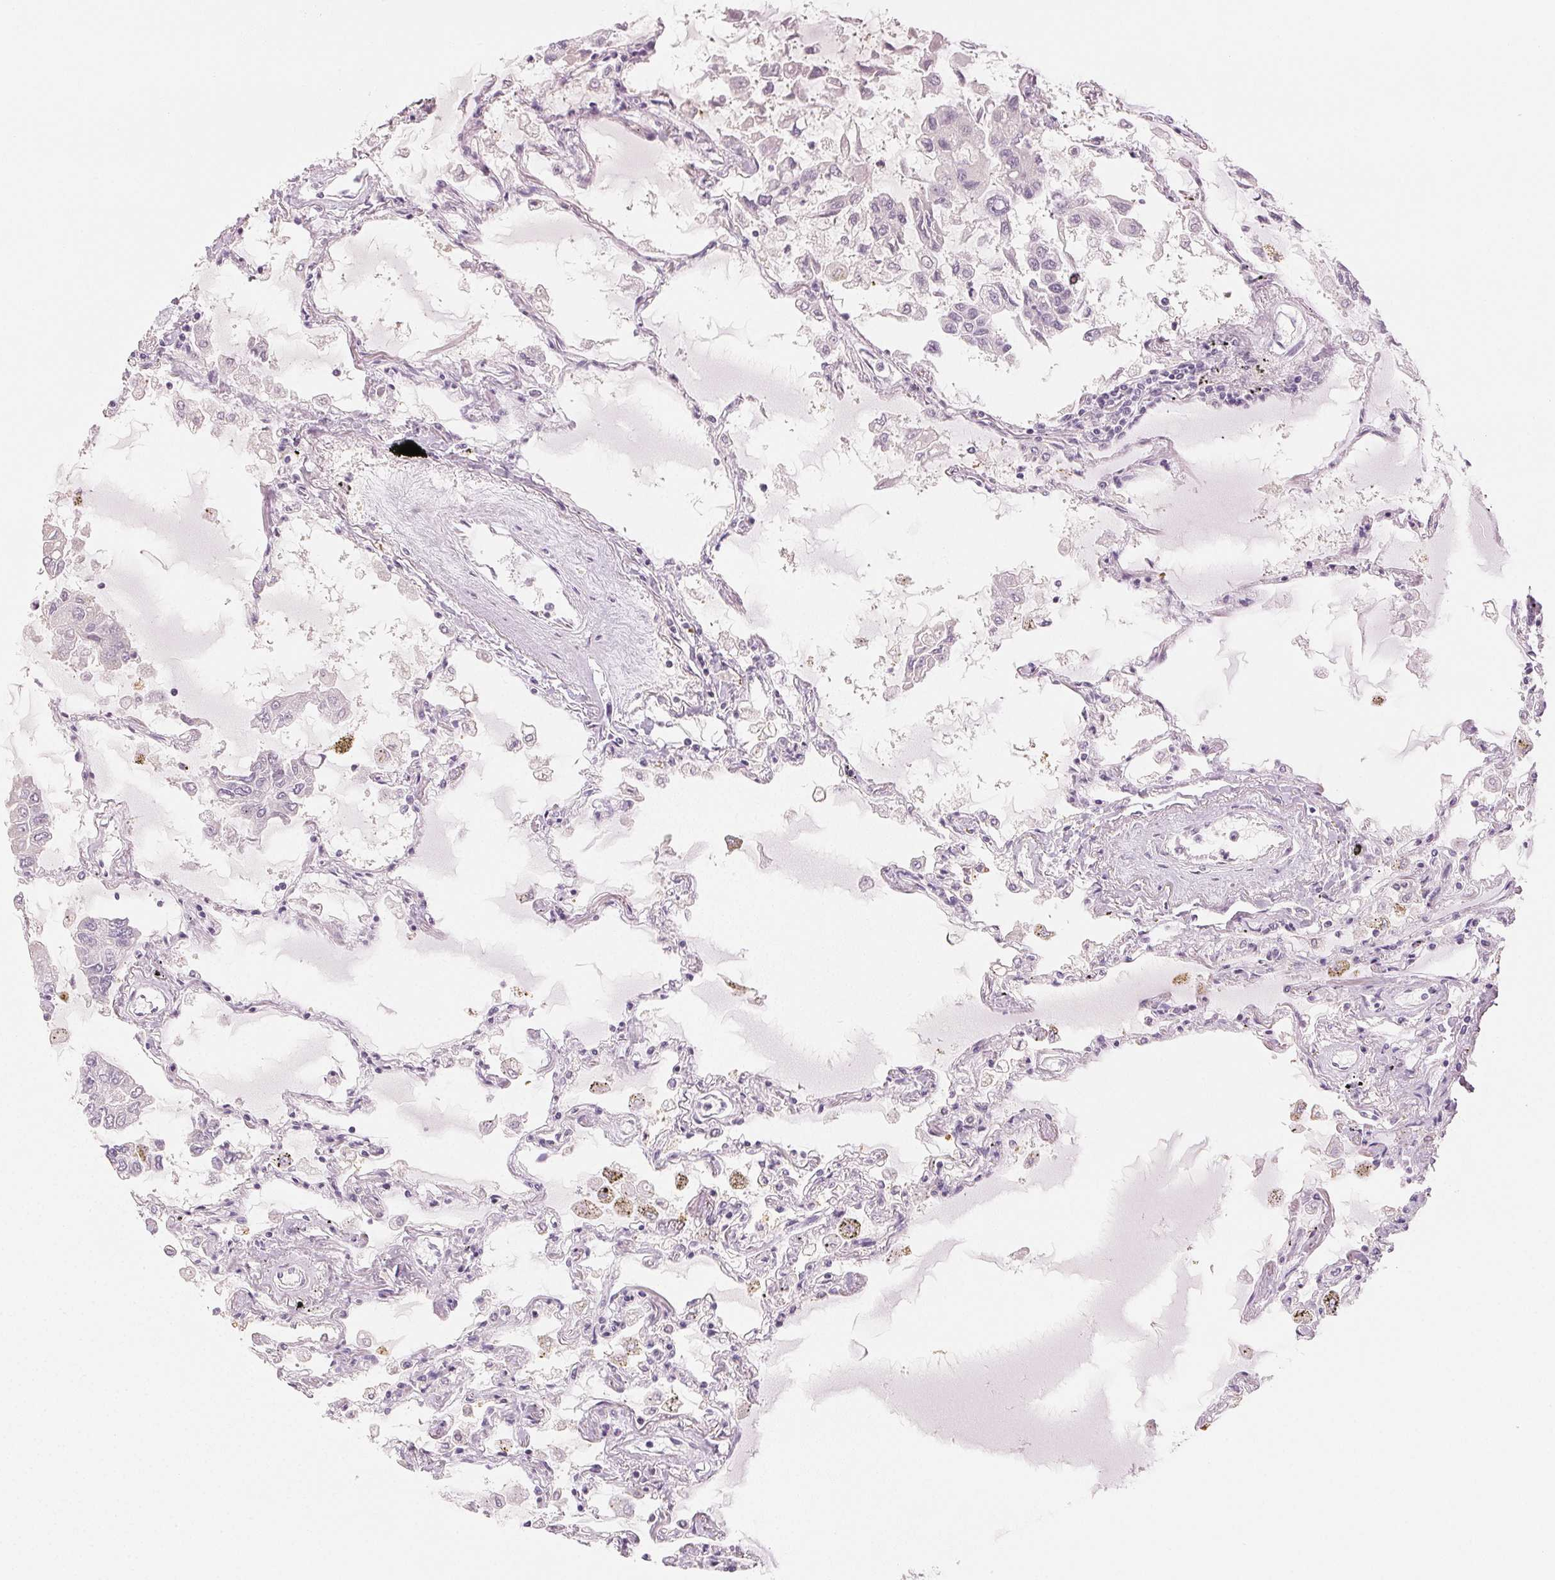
{"staining": {"intensity": "negative", "quantity": "none", "location": "none"}, "tissue": "lung", "cell_type": "Alveolar cells", "image_type": "normal", "snomed": [{"axis": "morphology", "description": "Normal tissue, NOS"}, {"axis": "morphology", "description": "Adenocarcinoma, NOS"}, {"axis": "topography", "description": "Cartilage tissue"}, {"axis": "topography", "description": "Lung"}], "caption": "This is an immunohistochemistry photomicrograph of normal human lung. There is no positivity in alveolar cells.", "gene": "MAP1LC3A", "patient": {"sex": "female", "age": 67}}